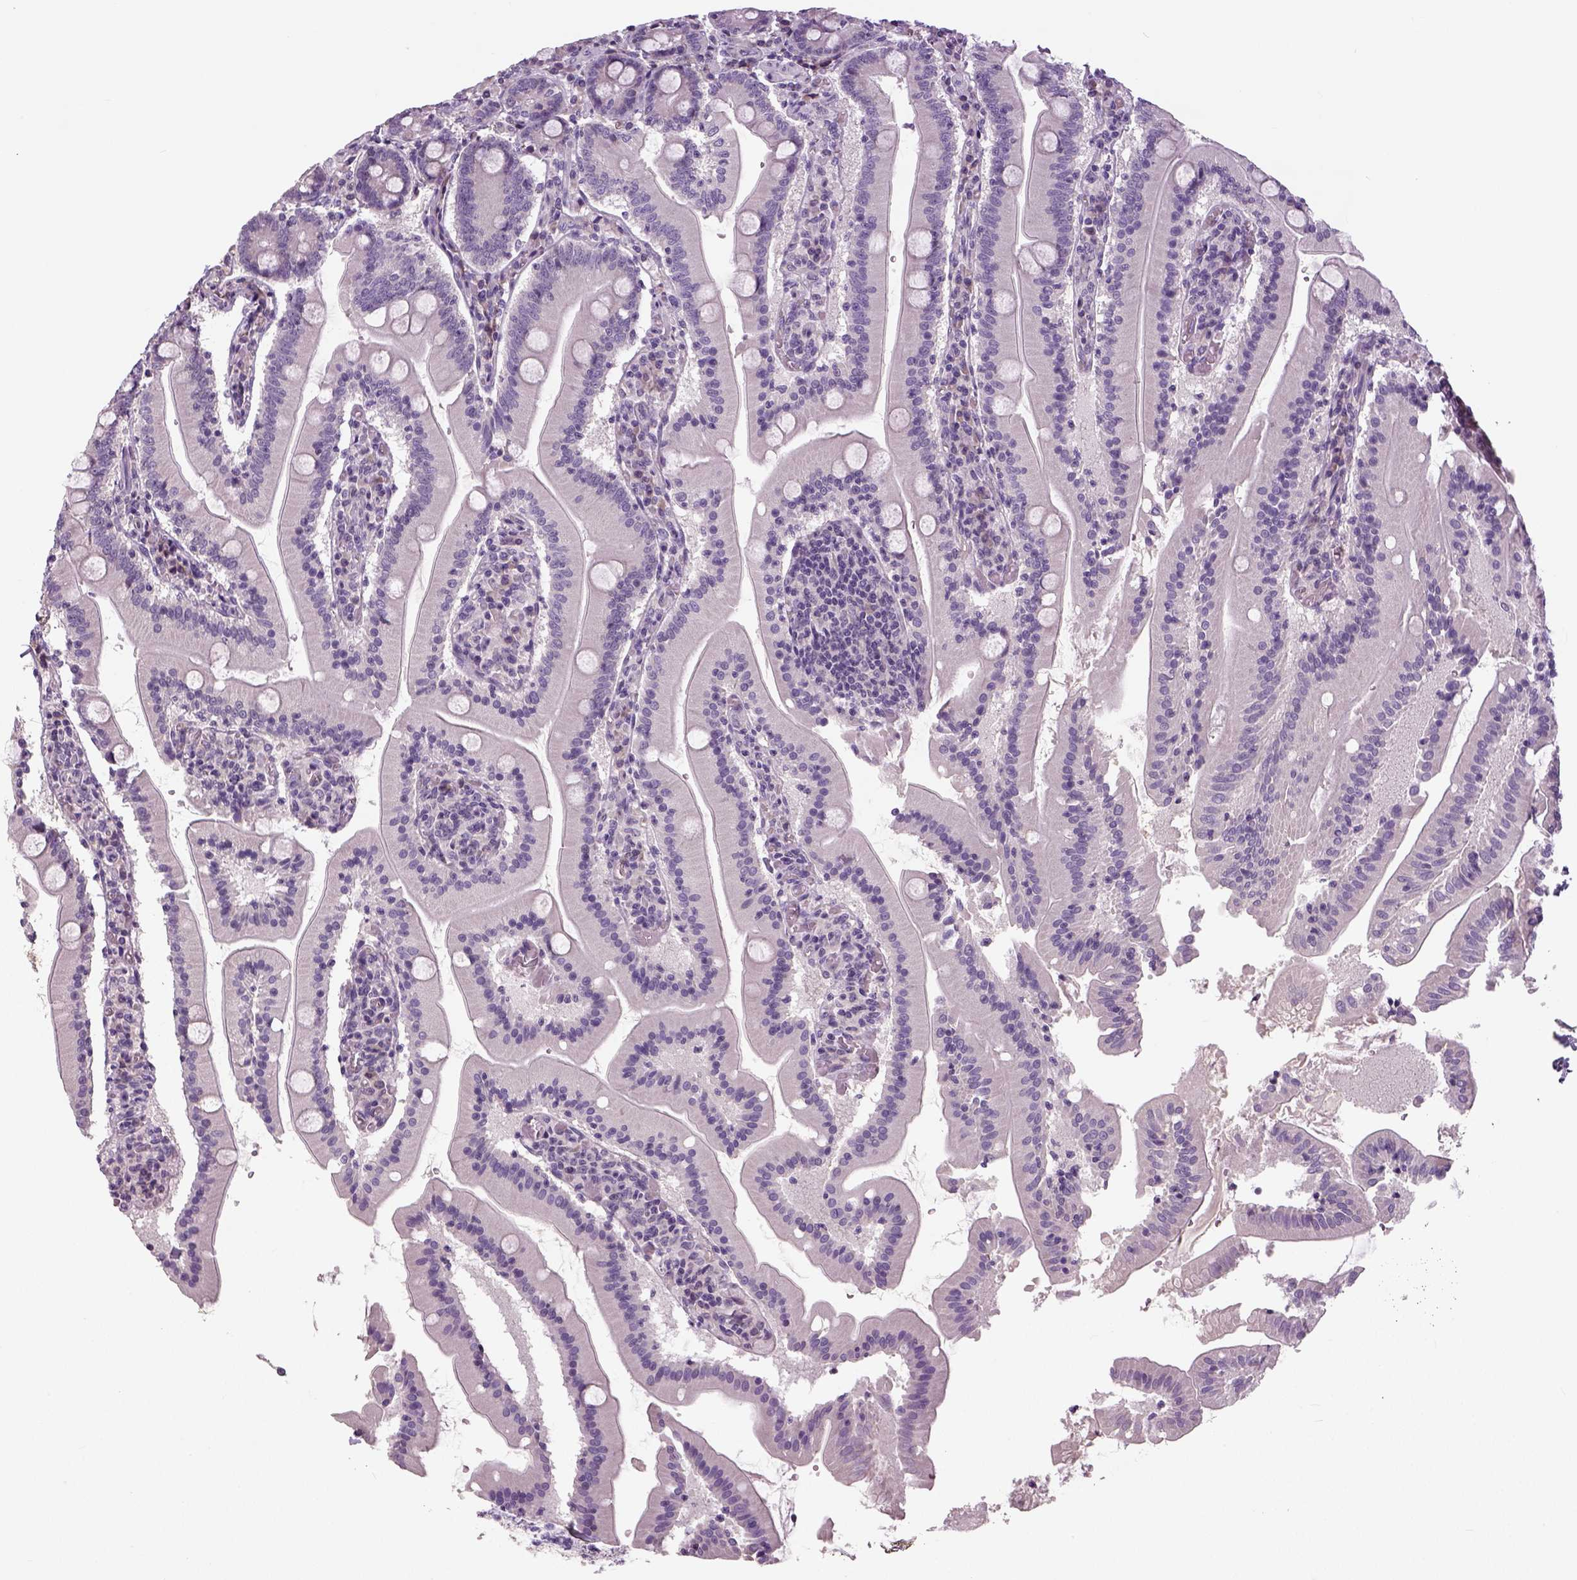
{"staining": {"intensity": "negative", "quantity": "none", "location": "none"}, "tissue": "small intestine", "cell_type": "Glandular cells", "image_type": "normal", "snomed": [{"axis": "morphology", "description": "Normal tissue, NOS"}, {"axis": "topography", "description": "Small intestine"}], "caption": "Glandular cells are negative for protein expression in benign human small intestine. The staining was performed using DAB (3,3'-diaminobenzidine) to visualize the protein expression in brown, while the nuclei were stained in blue with hematoxylin (Magnification: 20x).", "gene": "NECAB1", "patient": {"sex": "male", "age": 37}}